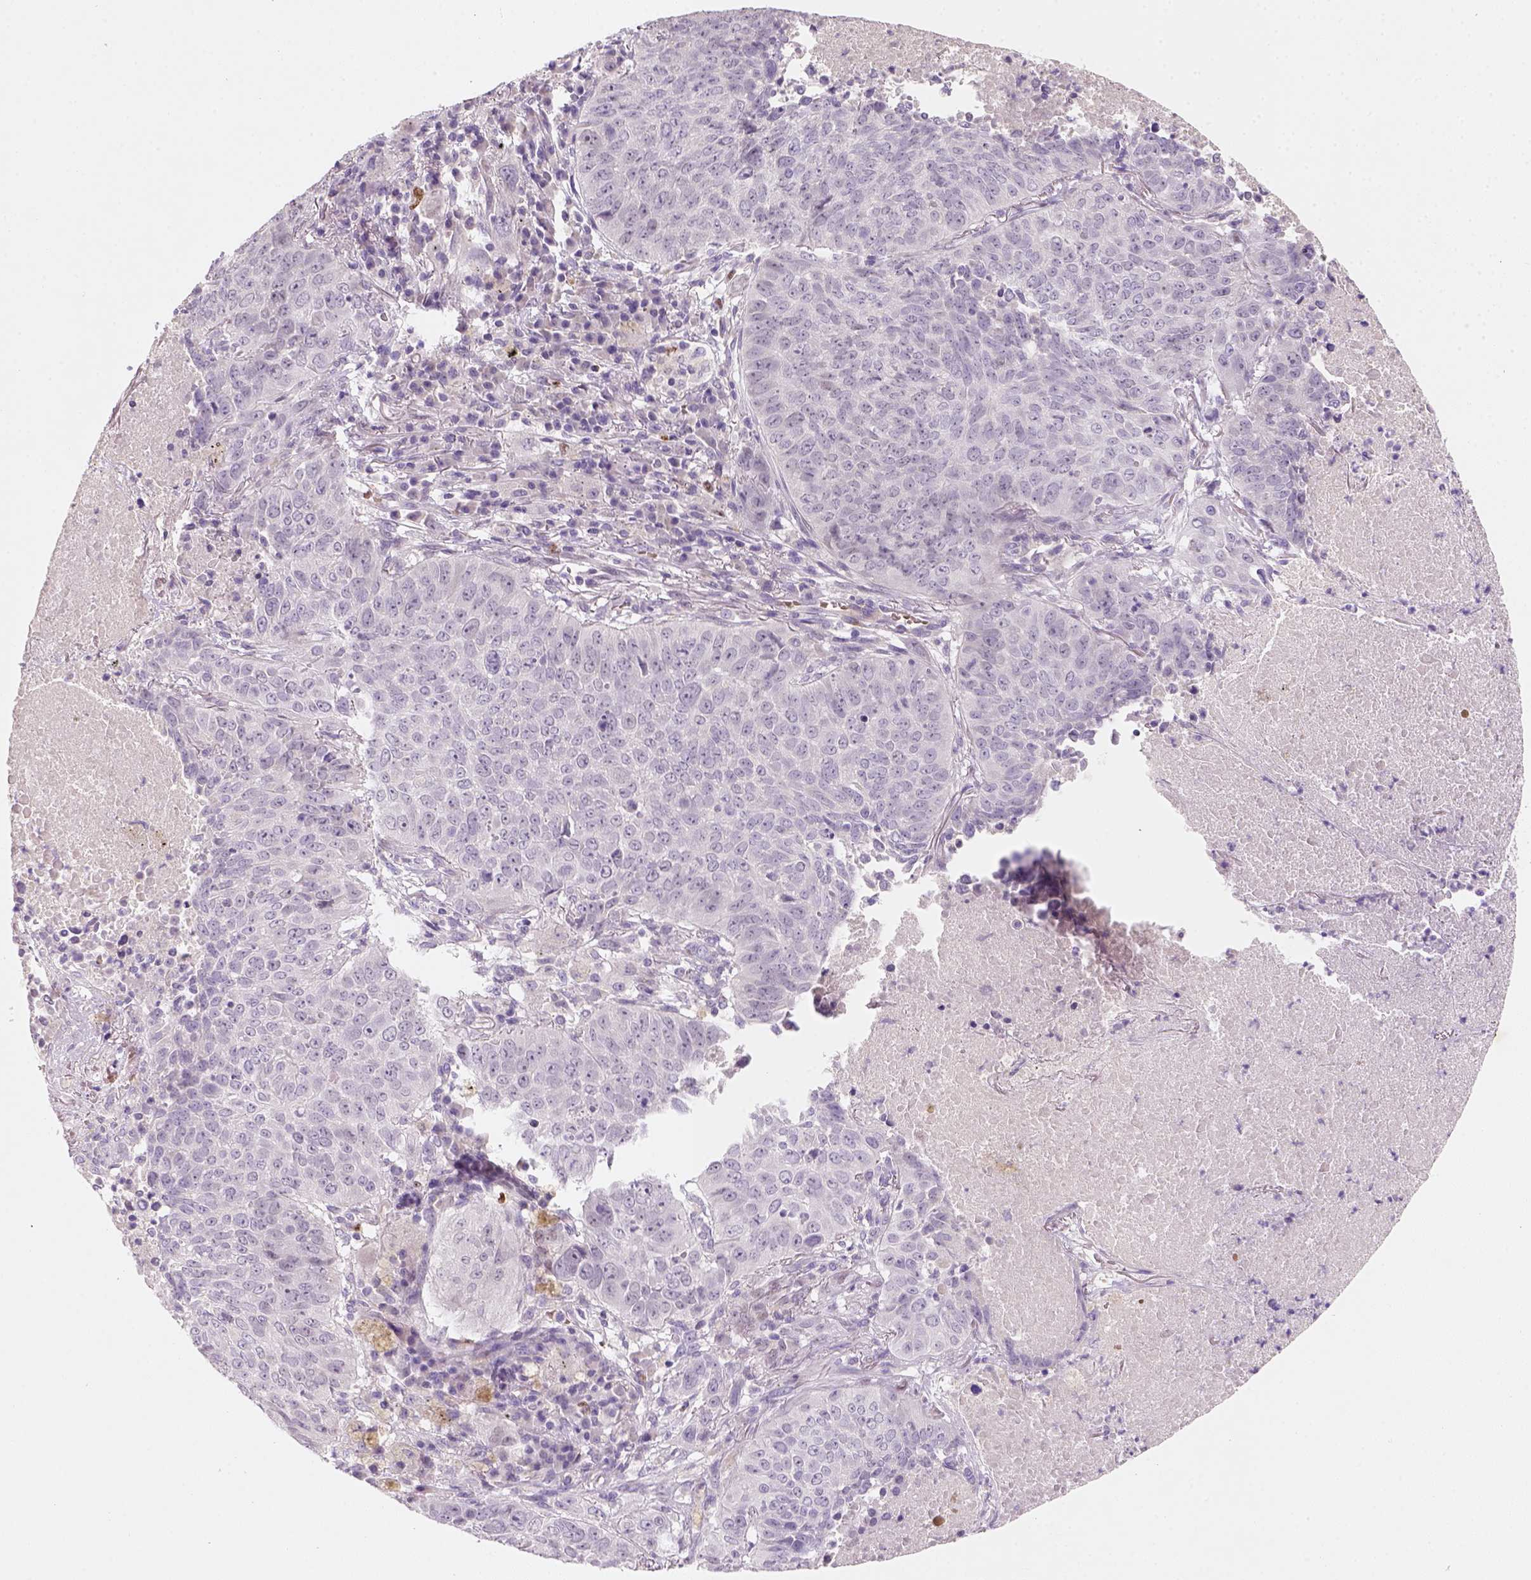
{"staining": {"intensity": "negative", "quantity": "none", "location": "none"}, "tissue": "lung cancer", "cell_type": "Tumor cells", "image_type": "cancer", "snomed": [{"axis": "morphology", "description": "Normal tissue, NOS"}, {"axis": "morphology", "description": "Squamous cell carcinoma, NOS"}, {"axis": "topography", "description": "Bronchus"}, {"axis": "topography", "description": "Lung"}], "caption": "DAB immunohistochemical staining of human lung squamous cell carcinoma shows no significant positivity in tumor cells. (DAB immunohistochemistry with hematoxylin counter stain).", "gene": "ZMAT4", "patient": {"sex": "male", "age": 64}}